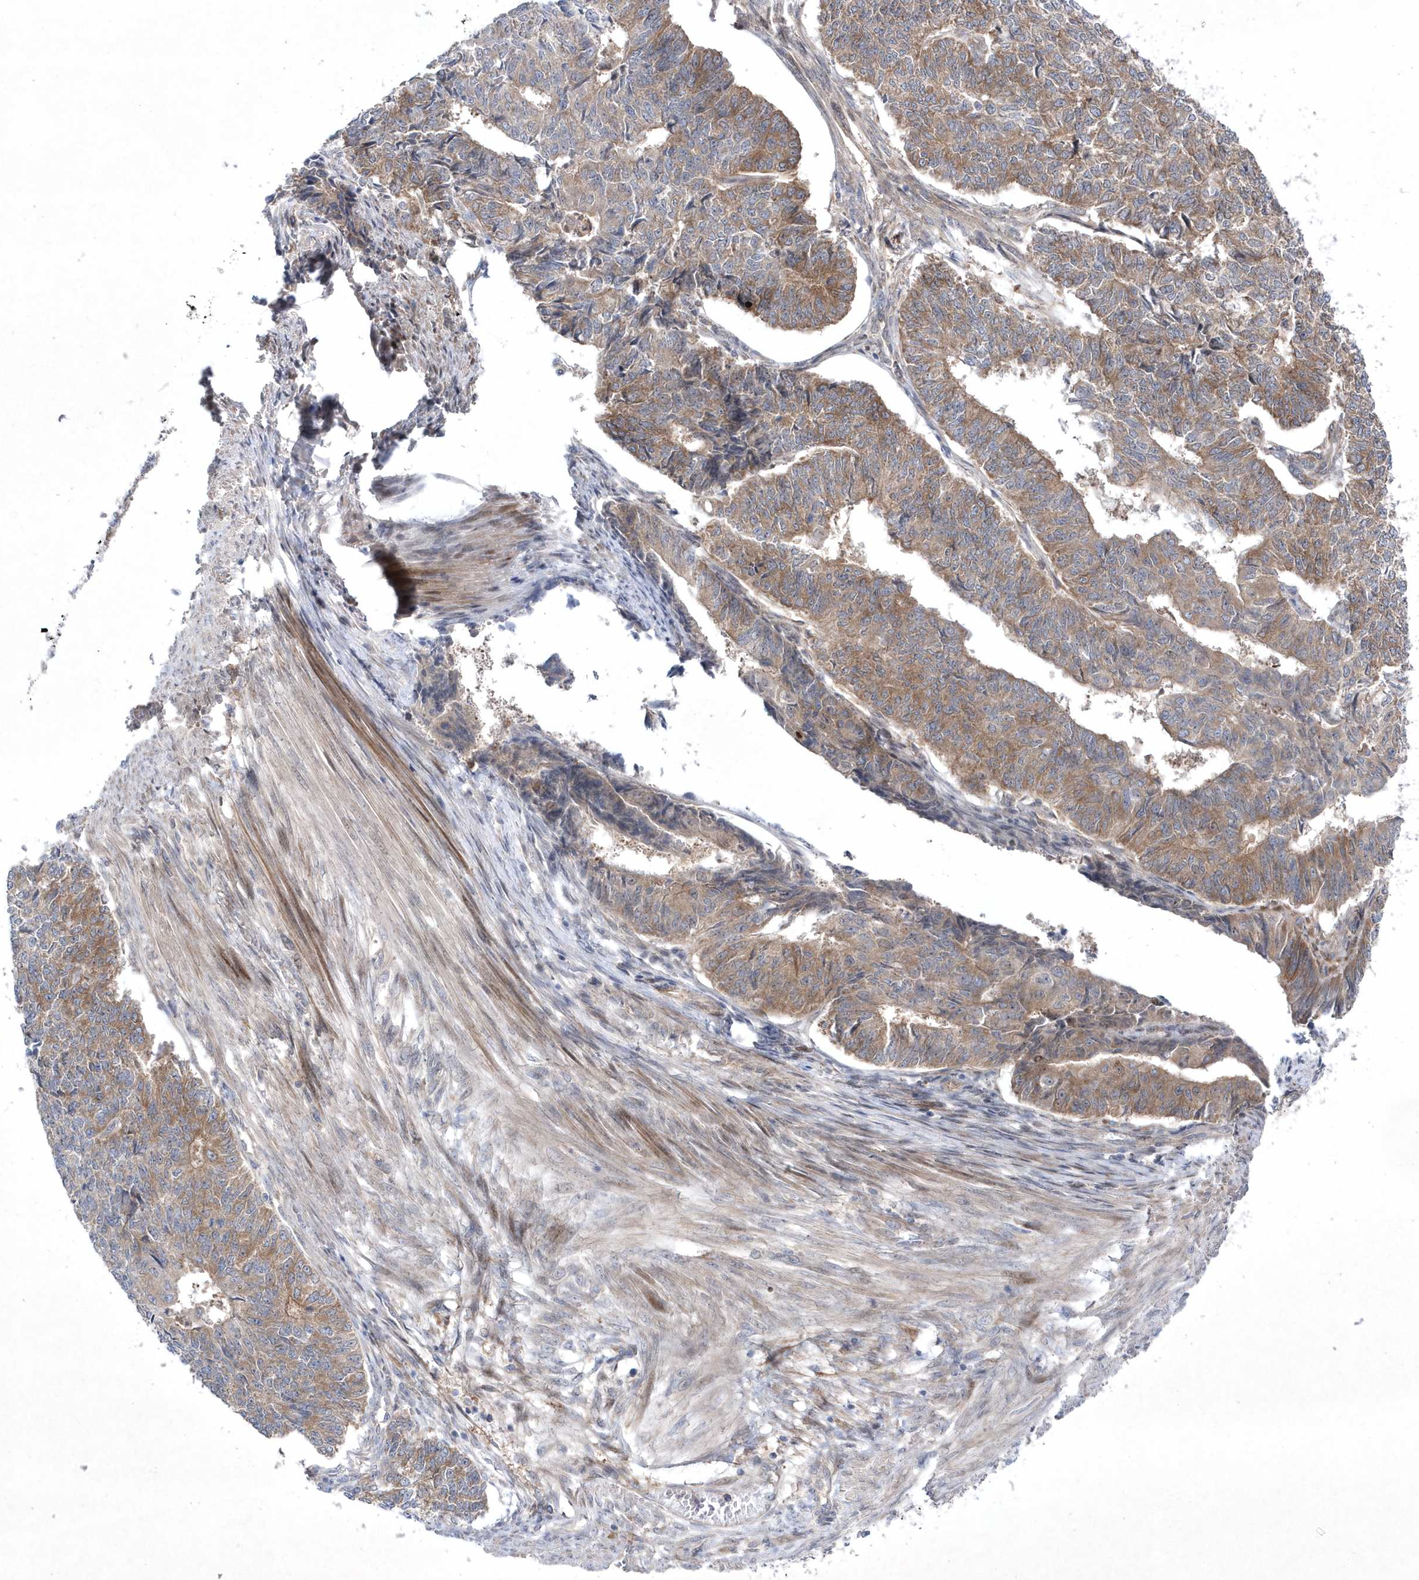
{"staining": {"intensity": "moderate", "quantity": ">75%", "location": "cytoplasmic/membranous"}, "tissue": "endometrial cancer", "cell_type": "Tumor cells", "image_type": "cancer", "snomed": [{"axis": "morphology", "description": "Adenocarcinoma, NOS"}, {"axis": "topography", "description": "Endometrium"}], "caption": "Immunohistochemistry of human endometrial cancer reveals medium levels of moderate cytoplasmic/membranous positivity in about >75% of tumor cells.", "gene": "DSPP", "patient": {"sex": "female", "age": 32}}